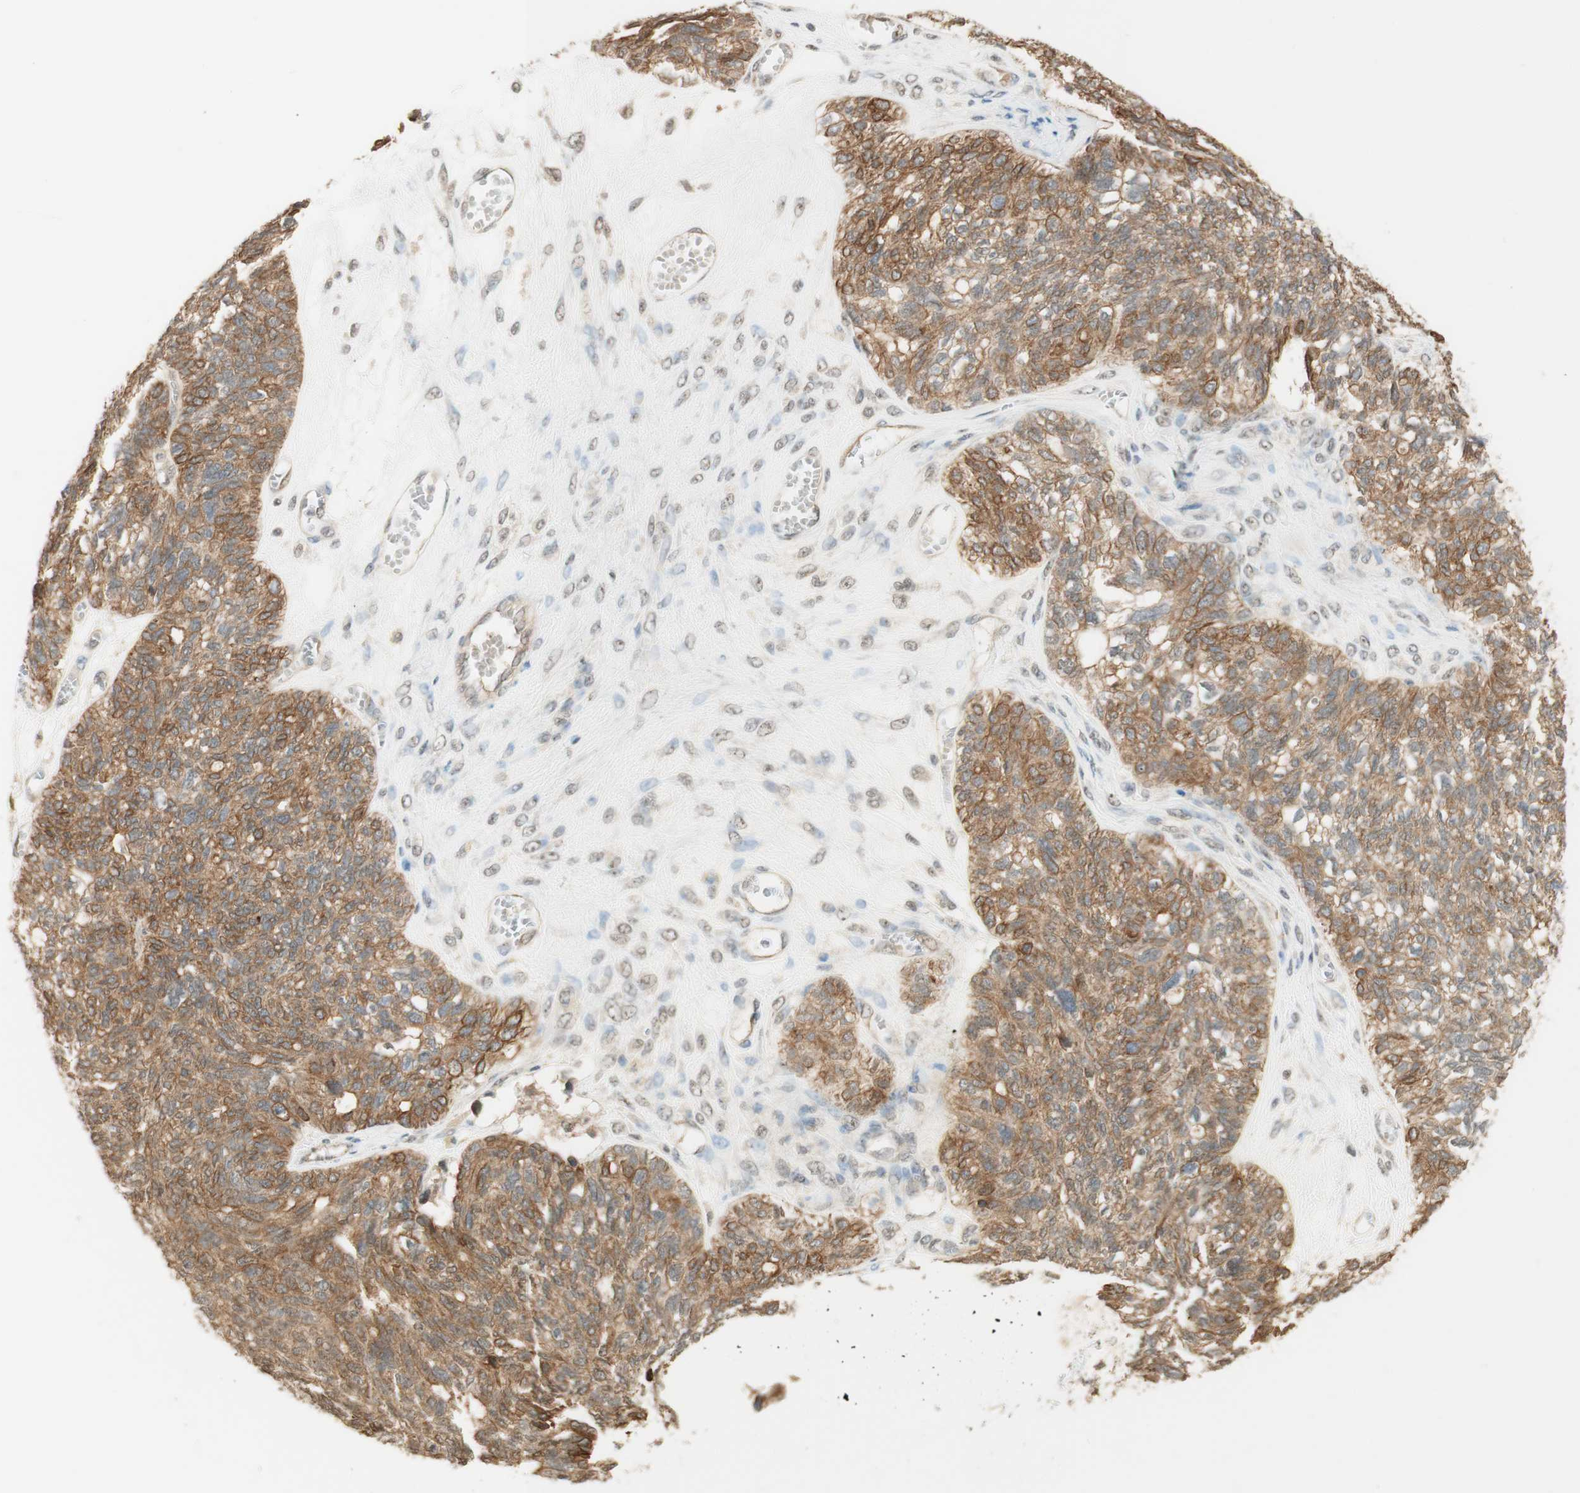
{"staining": {"intensity": "moderate", "quantity": ">75%", "location": "cytoplasmic/membranous"}, "tissue": "ovarian cancer", "cell_type": "Tumor cells", "image_type": "cancer", "snomed": [{"axis": "morphology", "description": "Cystadenocarcinoma, serous, NOS"}, {"axis": "topography", "description": "Ovary"}], "caption": "Approximately >75% of tumor cells in ovarian cancer reveal moderate cytoplasmic/membranous protein staining as visualized by brown immunohistochemical staining.", "gene": "SPINT2", "patient": {"sex": "female", "age": 79}}